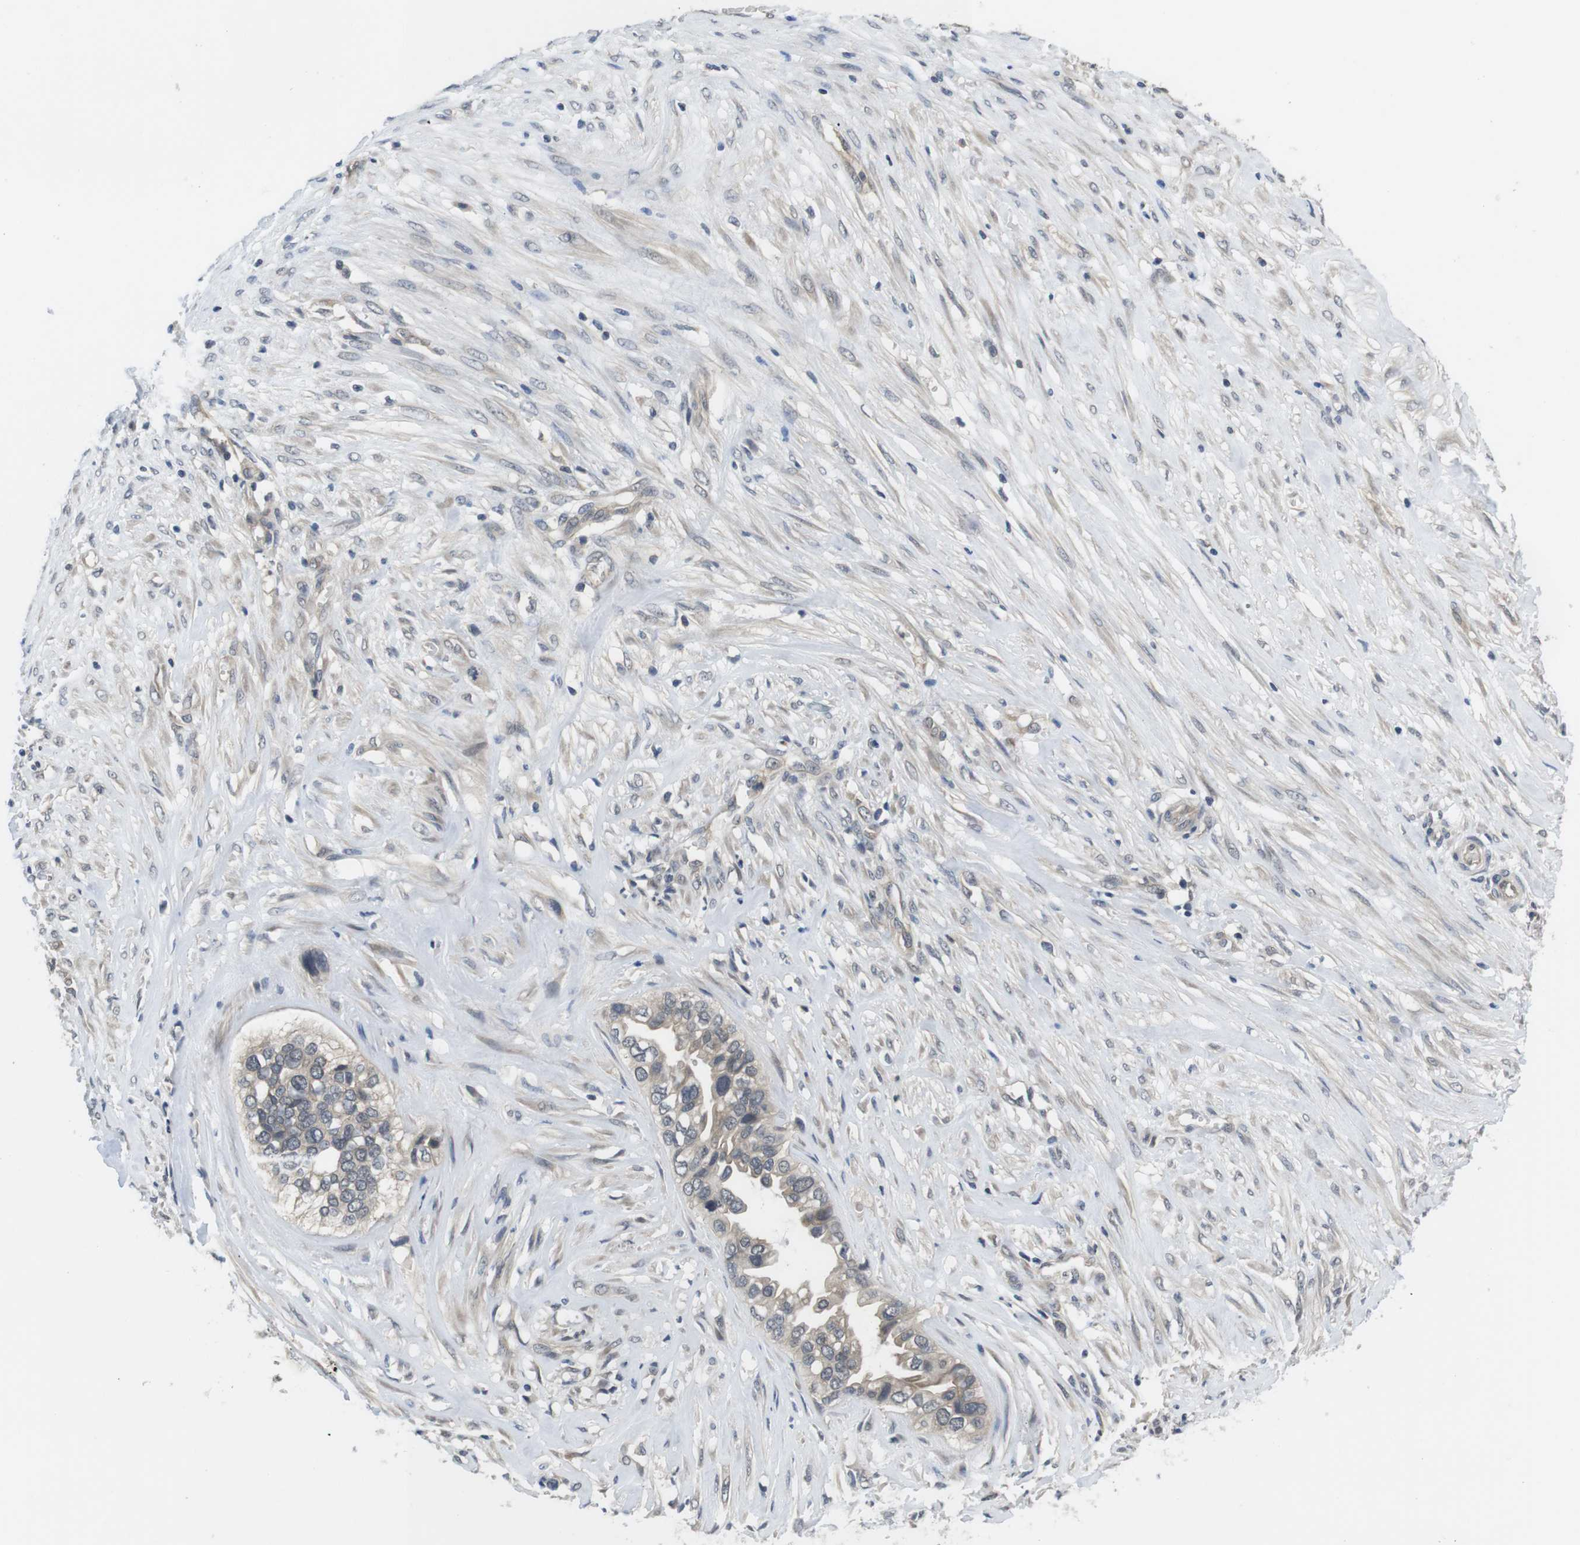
{"staining": {"intensity": "weak", "quantity": ">75%", "location": "cytoplasmic/membranous"}, "tissue": "ovarian cancer", "cell_type": "Tumor cells", "image_type": "cancer", "snomed": [{"axis": "morphology", "description": "Cystadenocarcinoma, mucinous, NOS"}, {"axis": "topography", "description": "Ovary"}], "caption": "An immunohistochemistry (IHC) photomicrograph of tumor tissue is shown. Protein staining in brown labels weak cytoplasmic/membranous positivity in ovarian cancer within tumor cells. (IHC, brightfield microscopy, high magnification).", "gene": "FADD", "patient": {"sex": "female", "age": 80}}